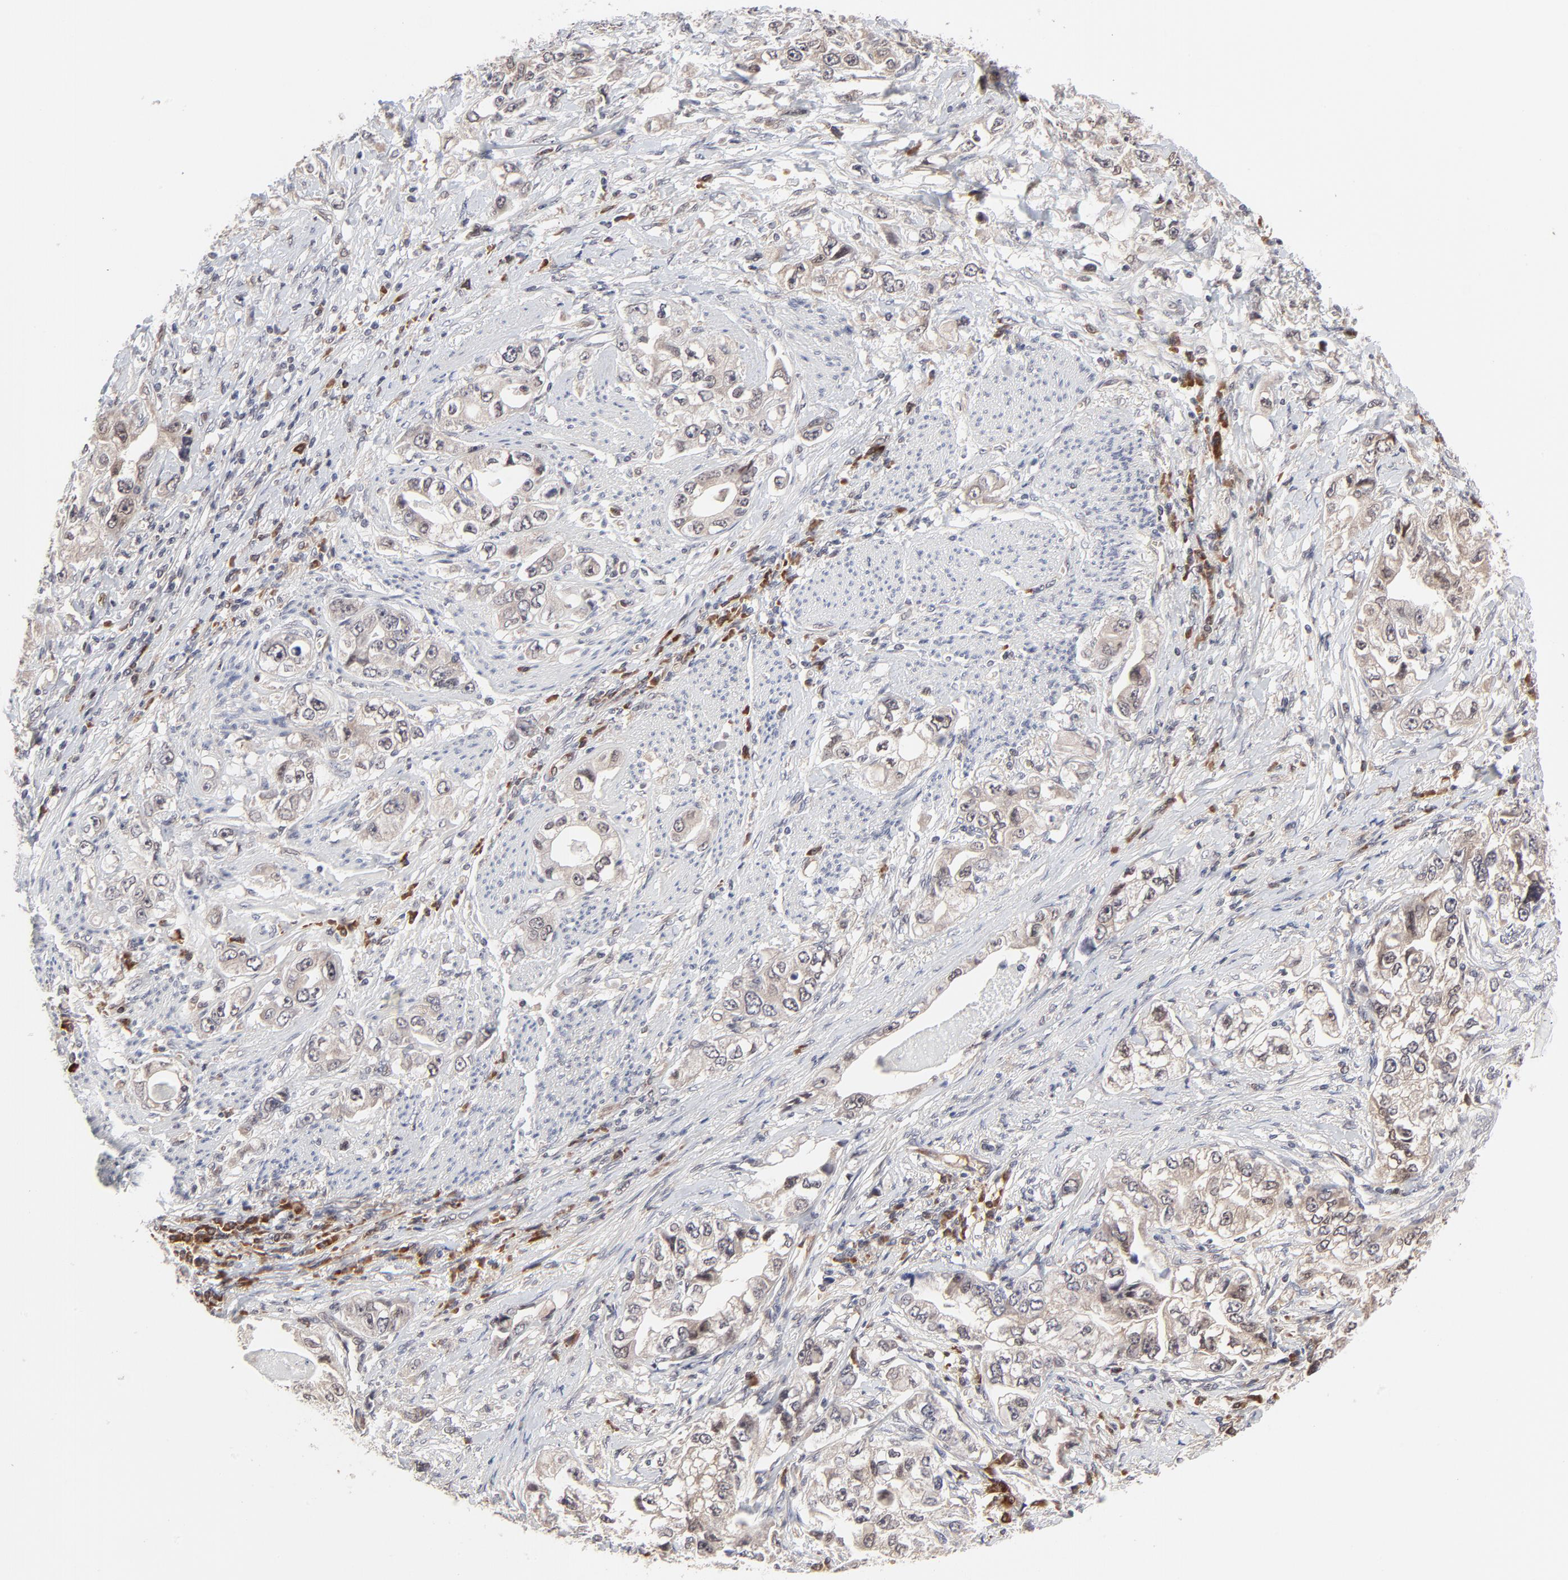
{"staining": {"intensity": "weak", "quantity": "25%-75%", "location": "cytoplasmic/membranous"}, "tissue": "stomach cancer", "cell_type": "Tumor cells", "image_type": "cancer", "snomed": [{"axis": "morphology", "description": "Adenocarcinoma, NOS"}, {"axis": "topography", "description": "Stomach, lower"}], "caption": "Protein expression by immunohistochemistry (IHC) demonstrates weak cytoplasmic/membranous expression in approximately 25%-75% of tumor cells in stomach cancer.", "gene": "CASP10", "patient": {"sex": "female", "age": 93}}